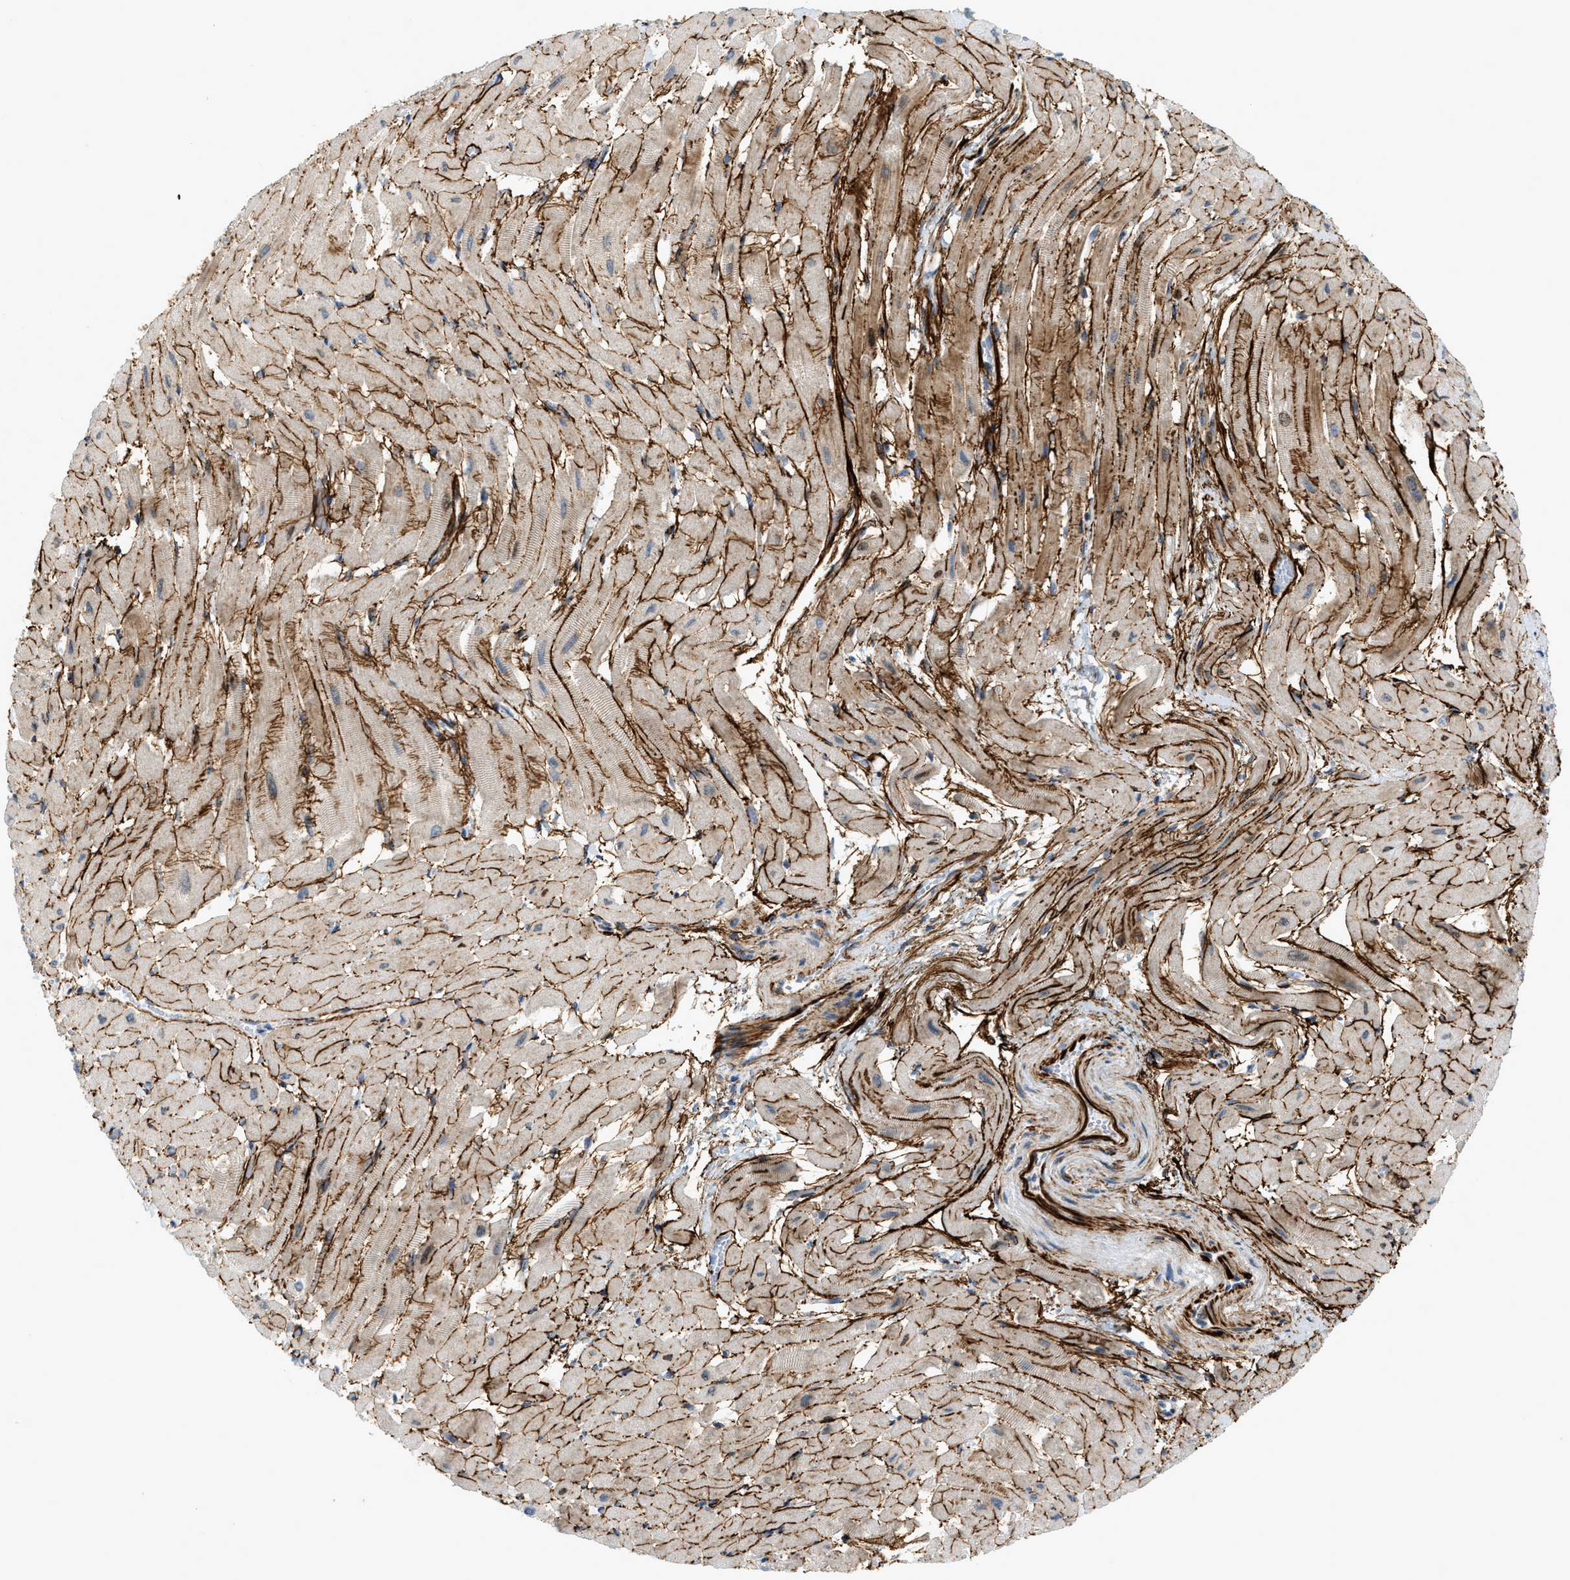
{"staining": {"intensity": "moderate", "quantity": ">75%", "location": "cytoplasmic/membranous"}, "tissue": "heart muscle", "cell_type": "Cardiomyocytes", "image_type": "normal", "snomed": [{"axis": "morphology", "description": "Normal tissue, NOS"}, {"axis": "topography", "description": "Heart"}], "caption": "Protein expression analysis of benign human heart muscle reveals moderate cytoplasmic/membranous positivity in about >75% of cardiomyocytes. (DAB IHC, brown staining for protein, blue staining for nuclei).", "gene": "LMBRD1", "patient": {"sex": "male", "age": 45}}